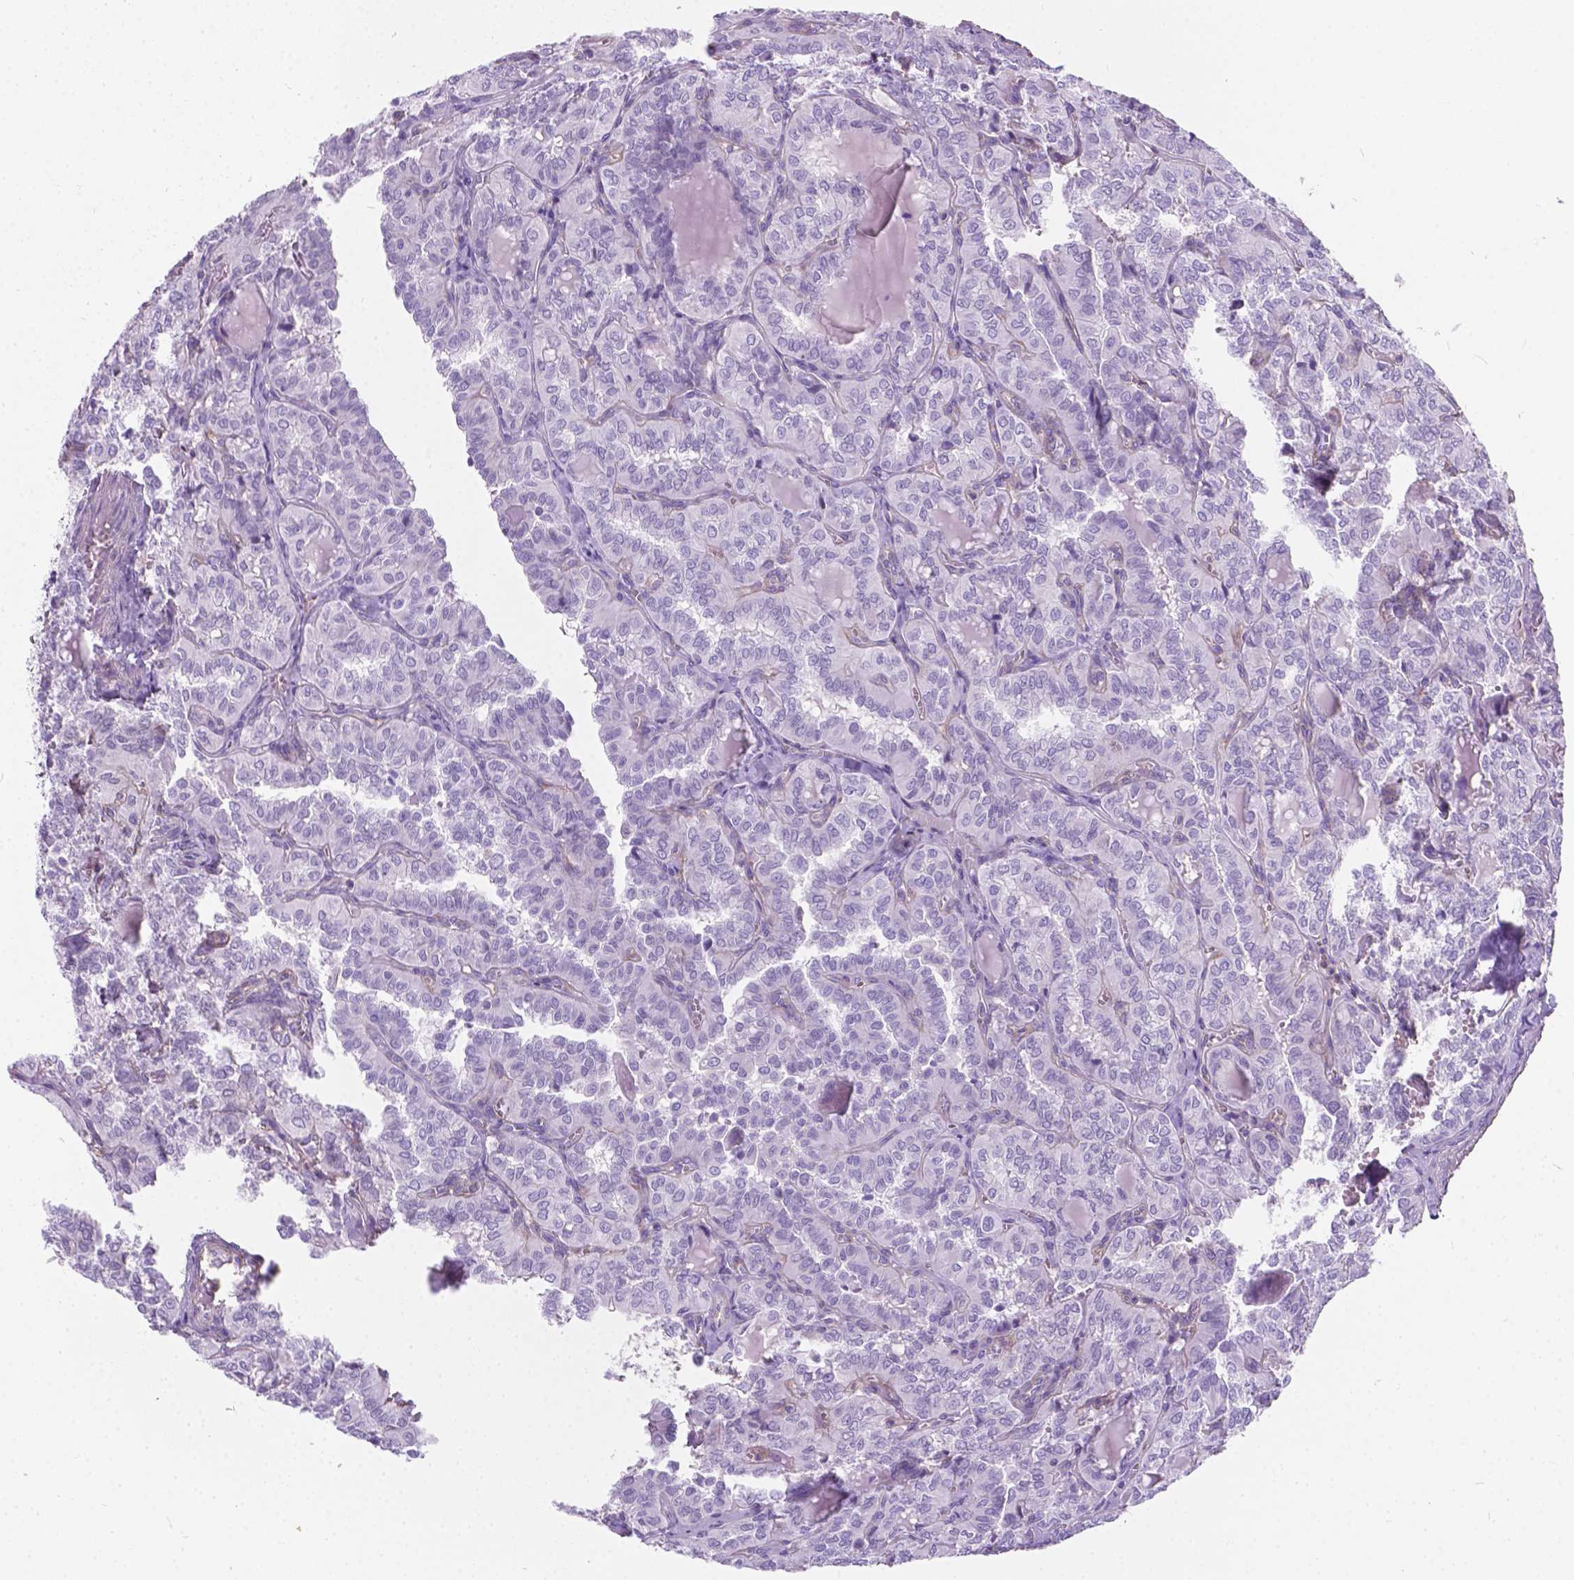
{"staining": {"intensity": "negative", "quantity": "none", "location": "none"}, "tissue": "thyroid cancer", "cell_type": "Tumor cells", "image_type": "cancer", "snomed": [{"axis": "morphology", "description": "Papillary adenocarcinoma, NOS"}, {"axis": "topography", "description": "Thyroid gland"}], "caption": "Immunohistochemistry image of human papillary adenocarcinoma (thyroid) stained for a protein (brown), which demonstrates no staining in tumor cells.", "gene": "KIAA0040", "patient": {"sex": "female", "age": 41}}